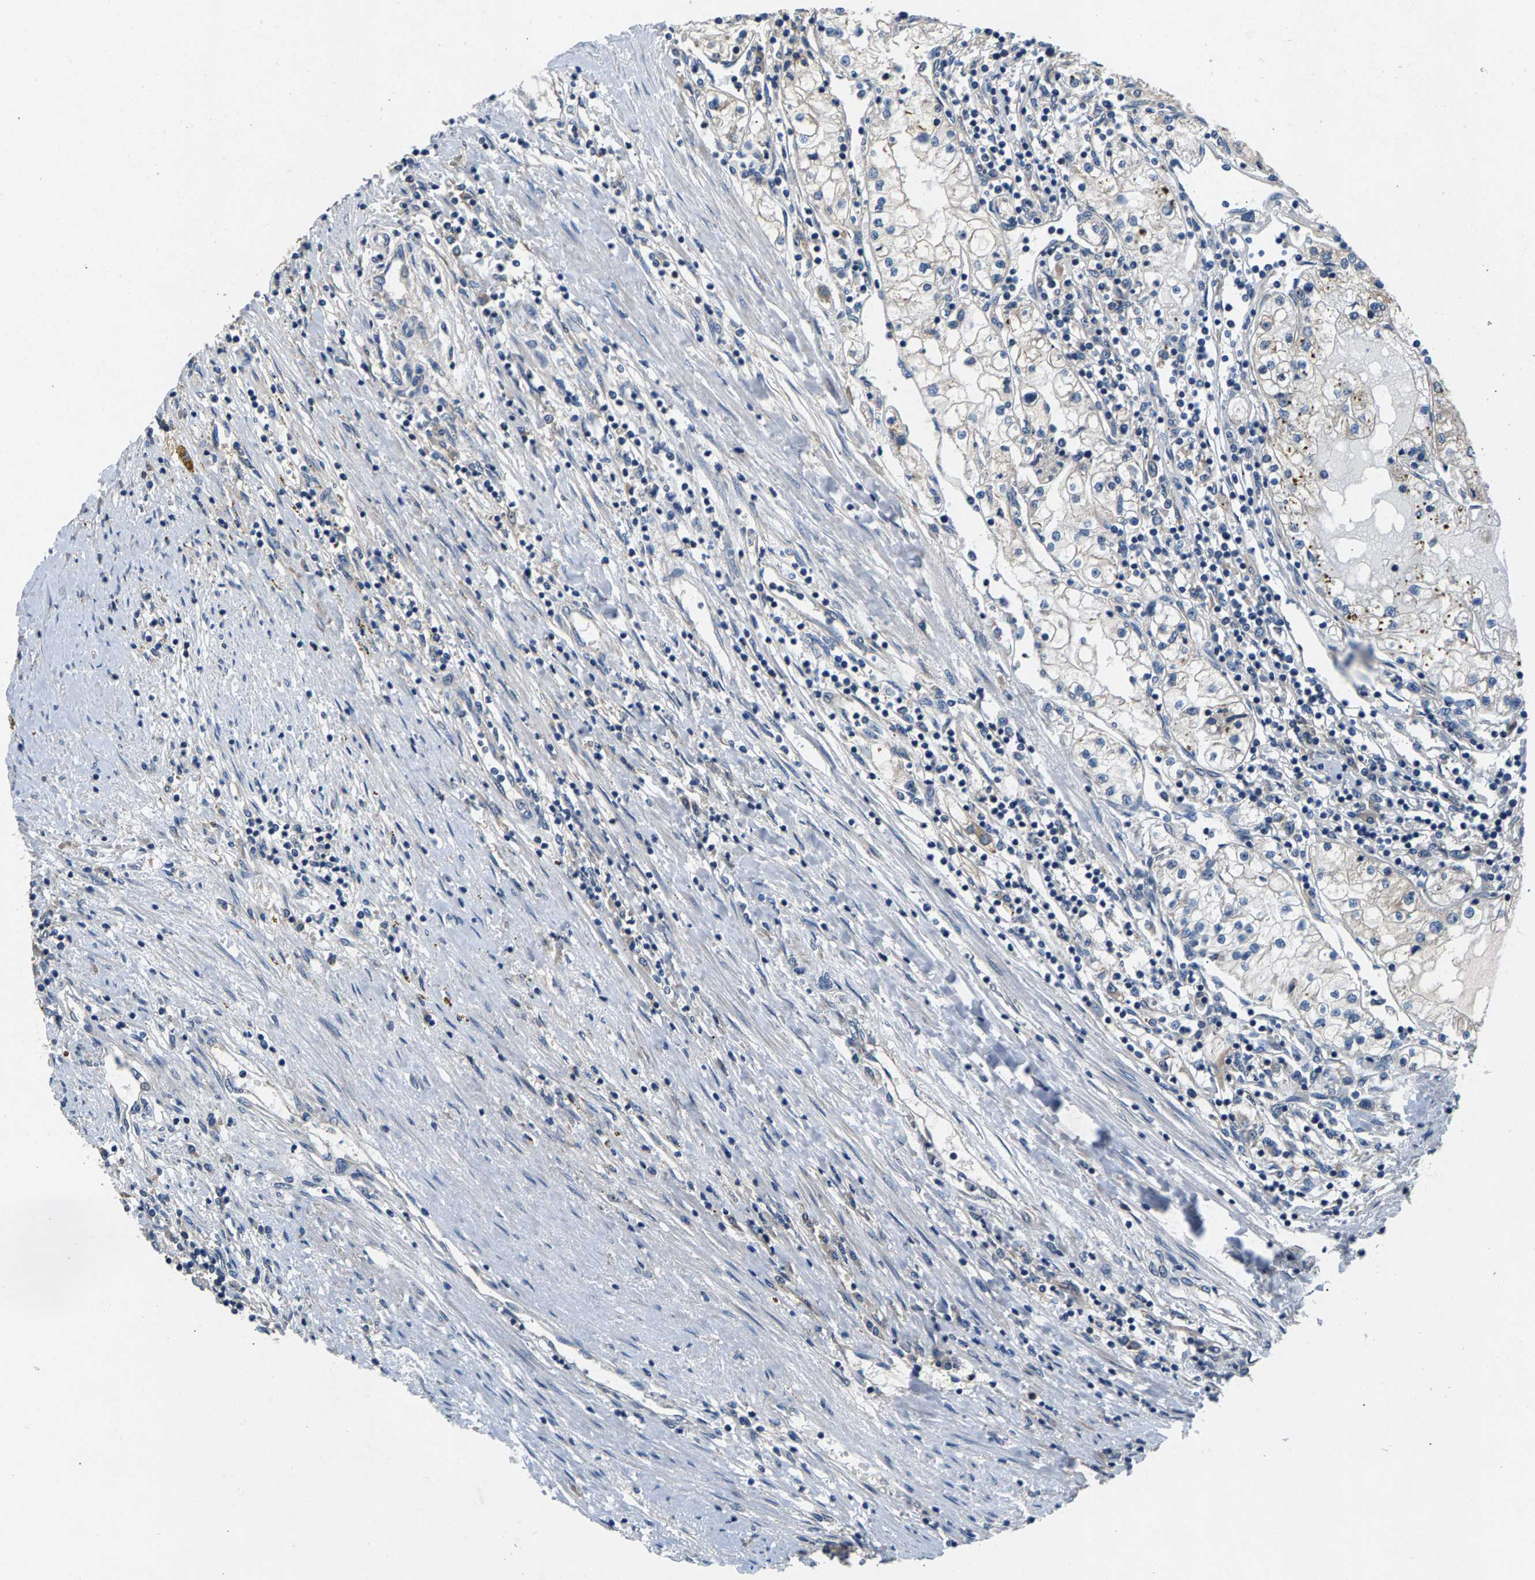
{"staining": {"intensity": "negative", "quantity": "none", "location": "none"}, "tissue": "renal cancer", "cell_type": "Tumor cells", "image_type": "cancer", "snomed": [{"axis": "morphology", "description": "Adenocarcinoma, NOS"}, {"axis": "topography", "description": "Kidney"}], "caption": "Renal cancer (adenocarcinoma) stained for a protein using immunohistochemistry displays no staining tumor cells.", "gene": "NT5C", "patient": {"sex": "male", "age": 68}}